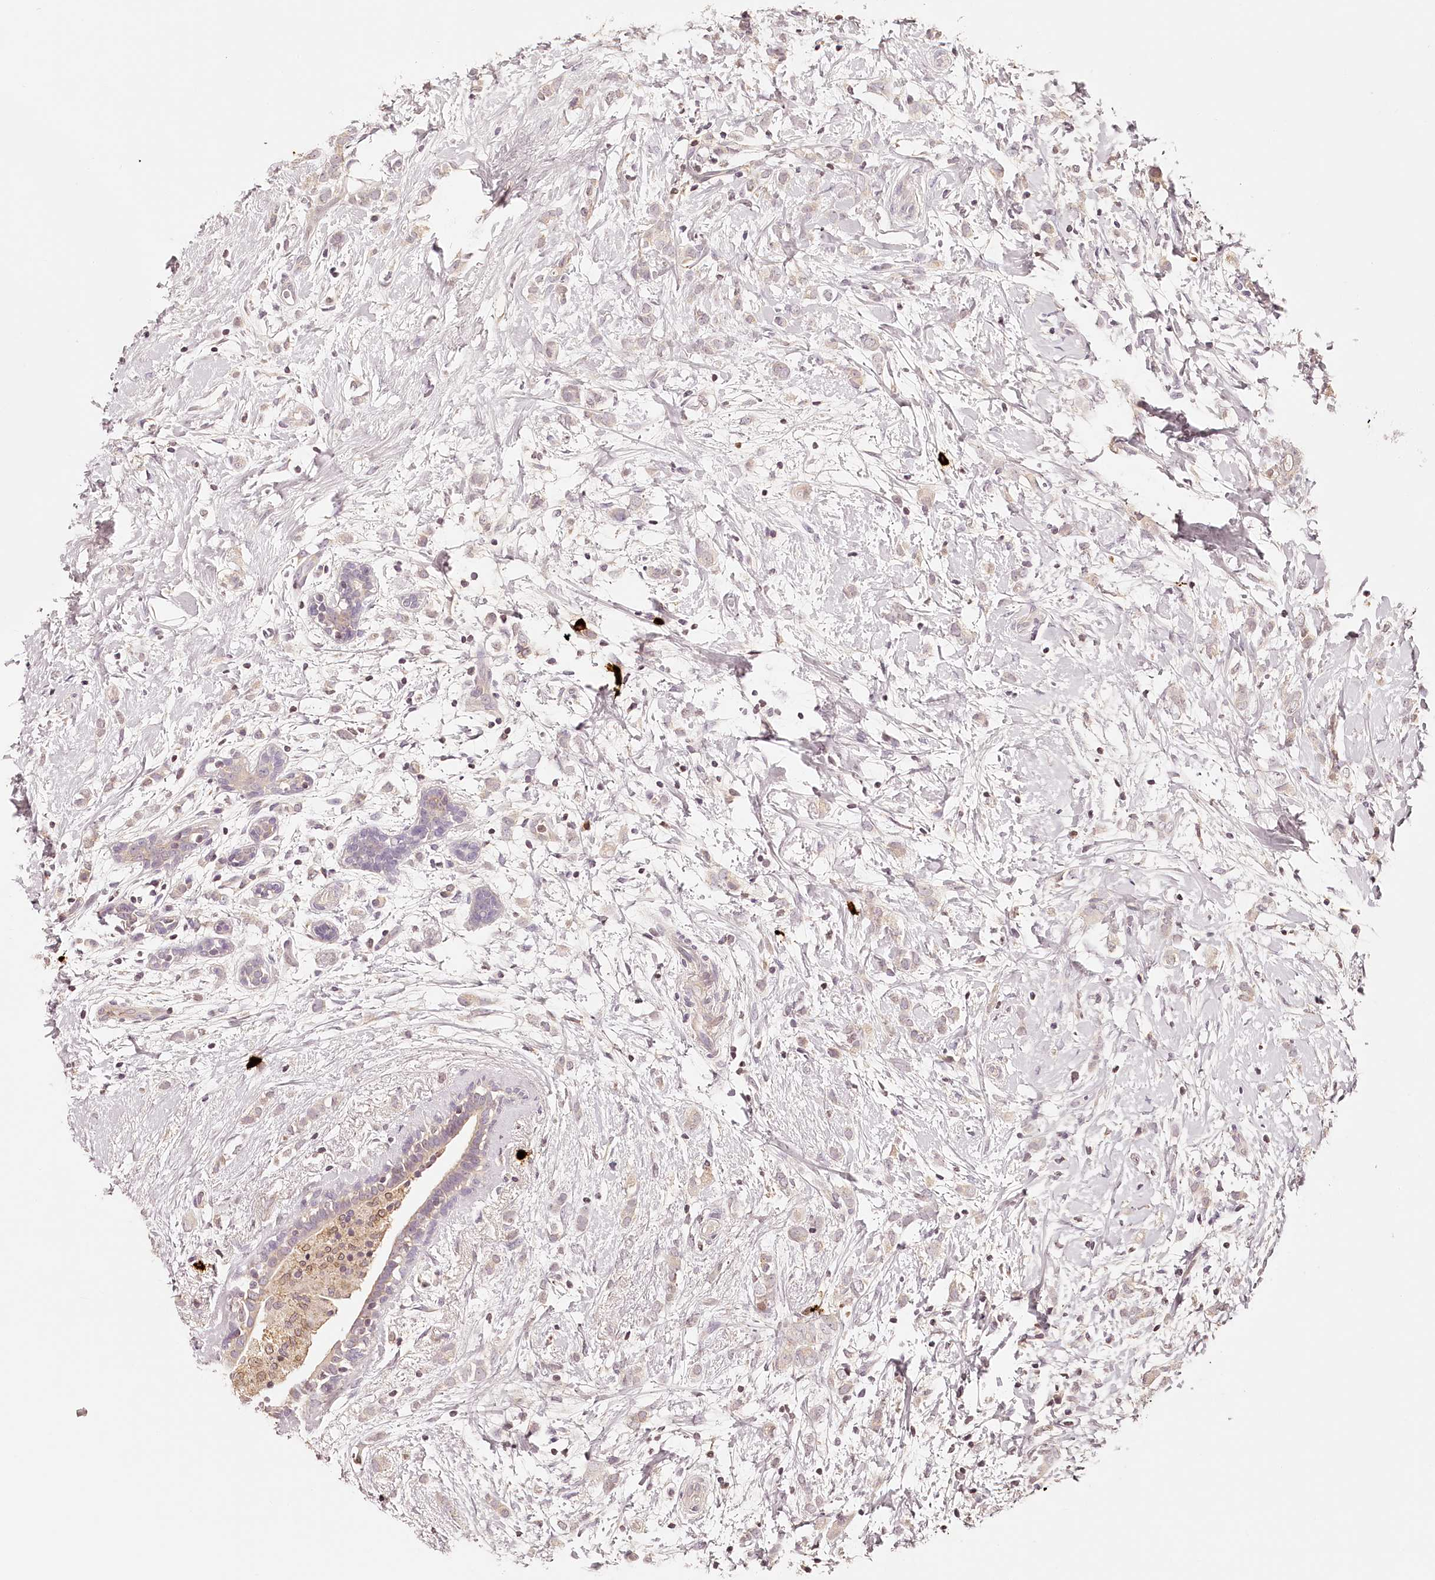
{"staining": {"intensity": "weak", "quantity": "<25%", "location": "cytoplasmic/membranous"}, "tissue": "breast cancer", "cell_type": "Tumor cells", "image_type": "cancer", "snomed": [{"axis": "morphology", "description": "Normal tissue, NOS"}, {"axis": "morphology", "description": "Lobular carcinoma"}, {"axis": "topography", "description": "Breast"}], "caption": "This is an immunohistochemistry (IHC) micrograph of human lobular carcinoma (breast). There is no staining in tumor cells.", "gene": "SYNGR1", "patient": {"sex": "female", "age": 47}}